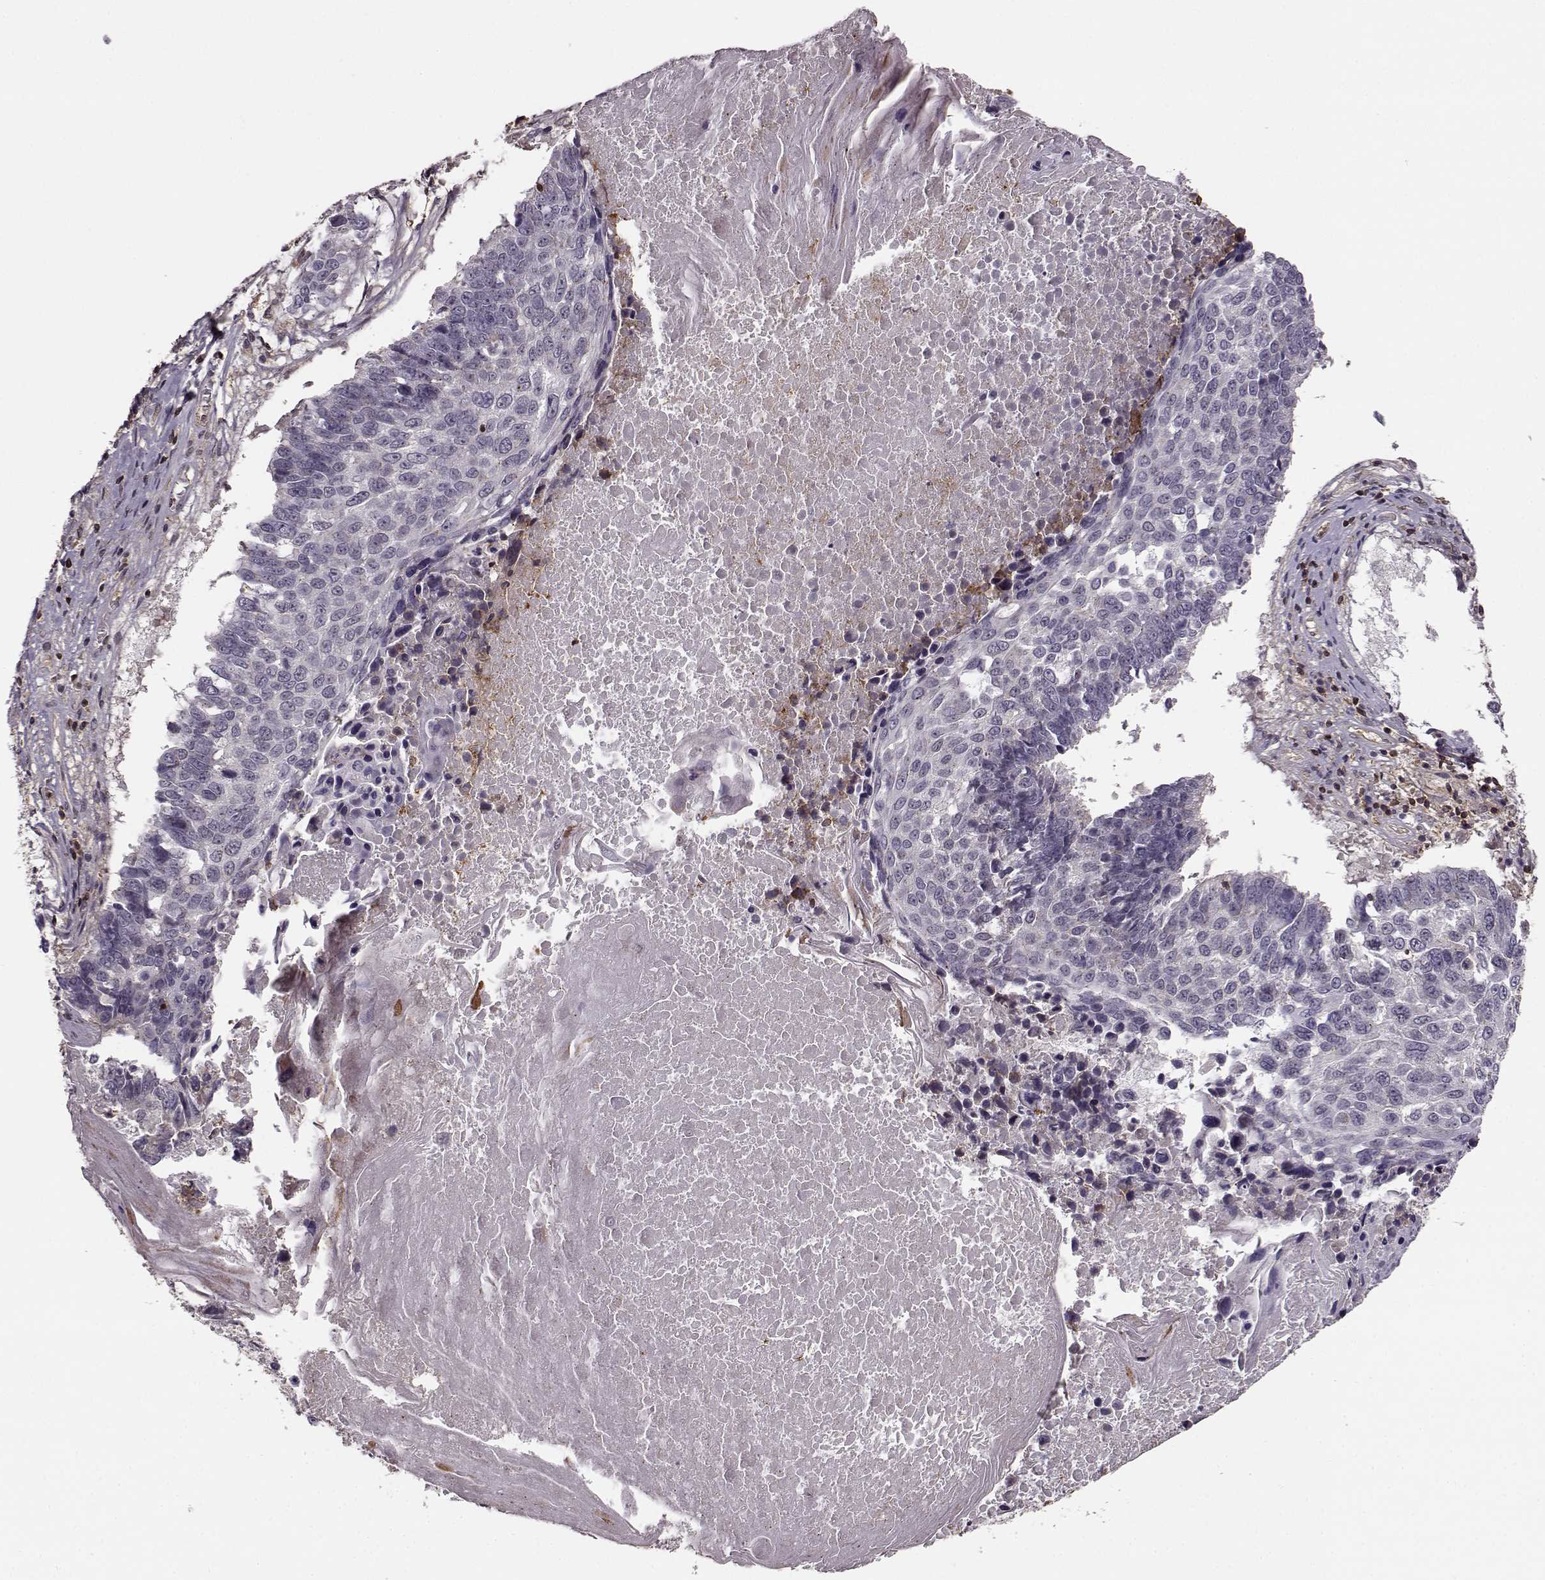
{"staining": {"intensity": "negative", "quantity": "none", "location": "none"}, "tissue": "lung cancer", "cell_type": "Tumor cells", "image_type": "cancer", "snomed": [{"axis": "morphology", "description": "Squamous cell carcinoma, NOS"}, {"axis": "topography", "description": "Lung"}], "caption": "Tumor cells are negative for protein expression in human lung cancer (squamous cell carcinoma). (Immunohistochemistry (ihc), brightfield microscopy, high magnification).", "gene": "MFSD1", "patient": {"sex": "male", "age": 73}}